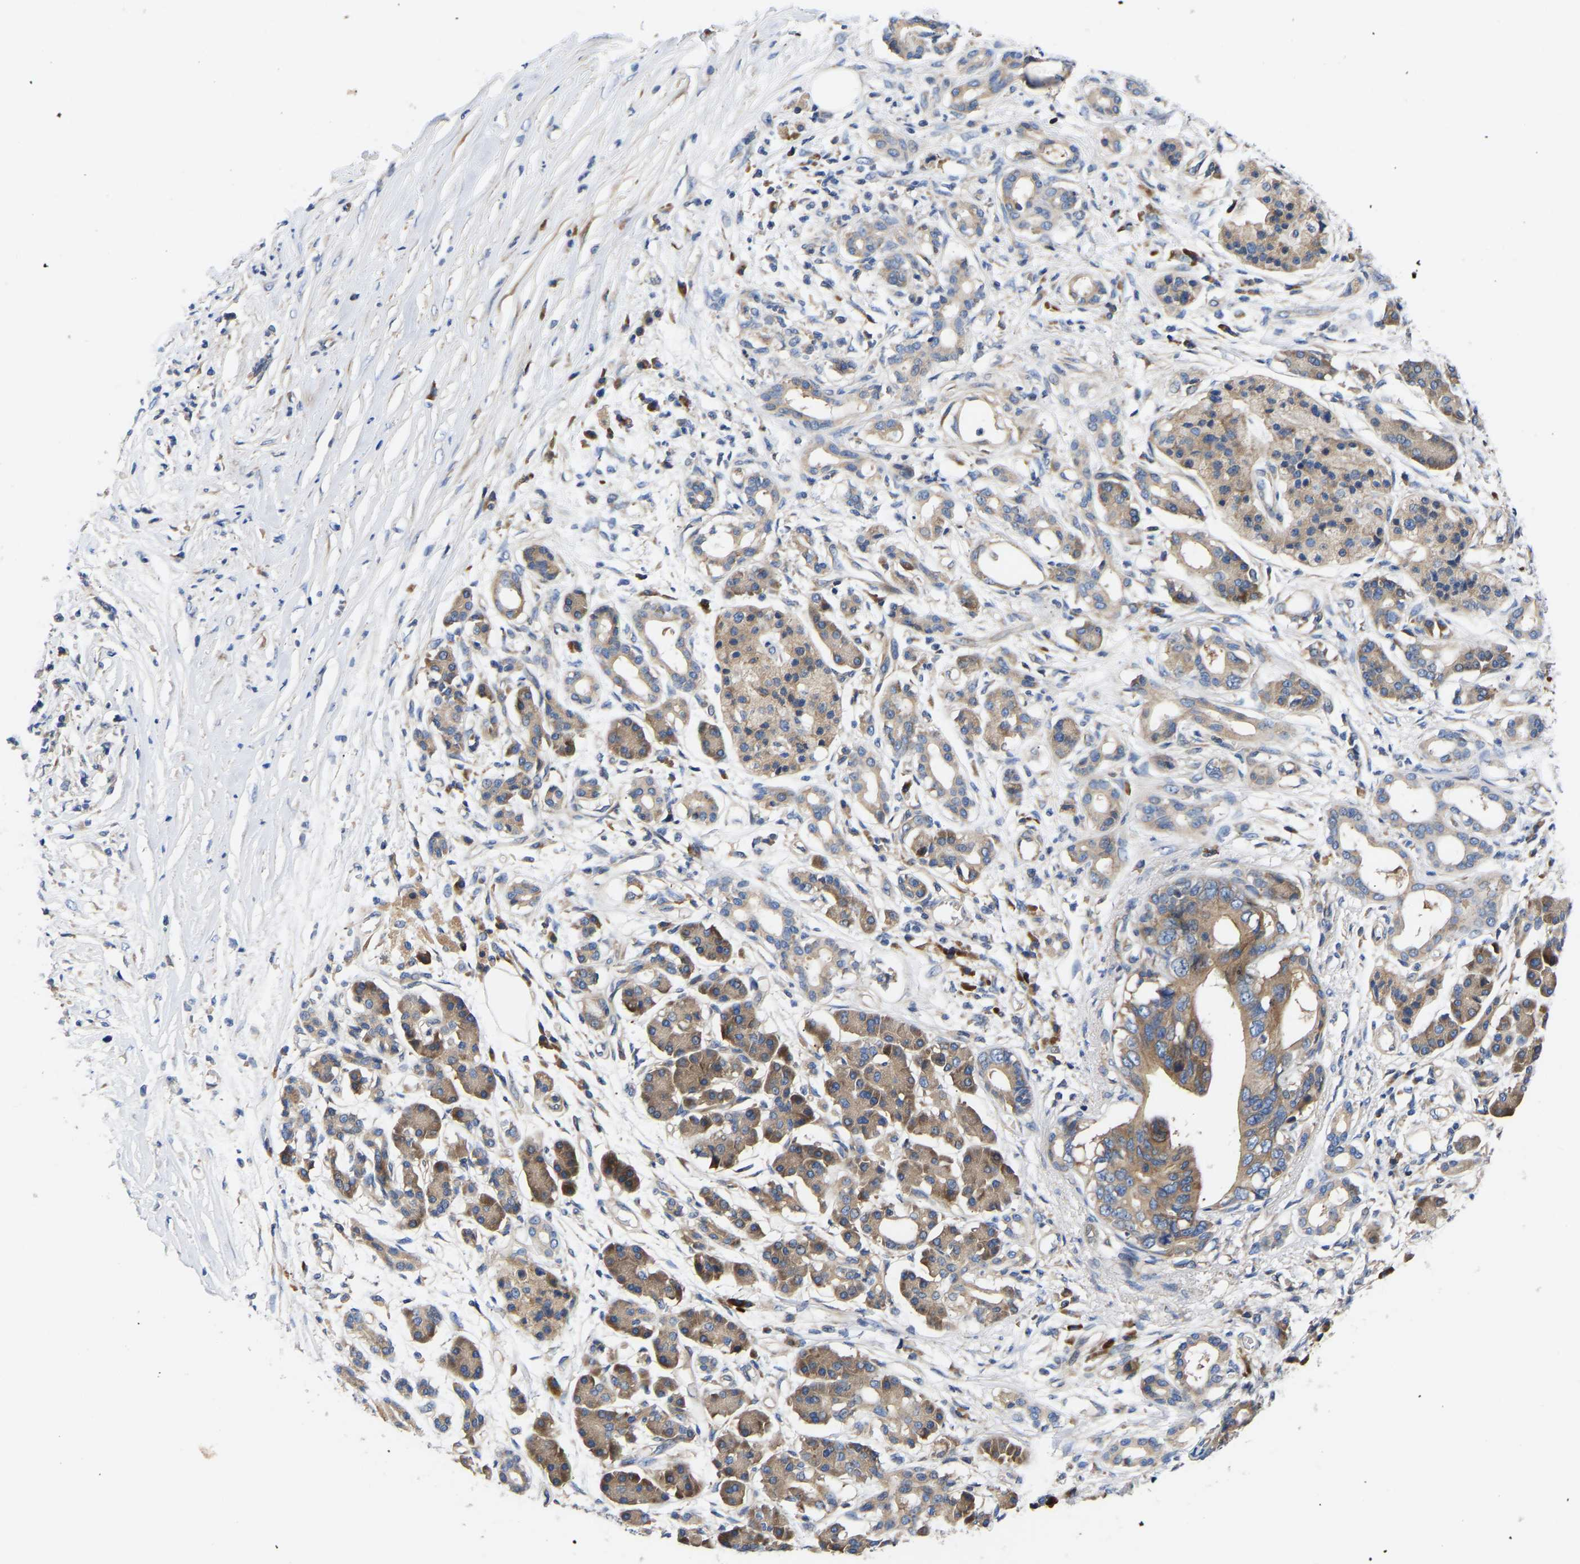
{"staining": {"intensity": "weak", "quantity": ">75%", "location": "cytoplasmic/membranous"}, "tissue": "pancreatic cancer", "cell_type": "Tumor cells", "image_type": "cancer", "snomed": [{"axis": "morphology", "description": "Adenocarcinoma, NOS"}, {"axis": "topography", "description": "Pancreas"}], "caption": "DAB (3,3'-diaminobenzidine) immunohistochemical staining of human adenocarcinoma (pancreatic) shows weak cytoplasmic/membranous protein expression in about >75% of tumor cells.", "gene": "AIMP2", "patient": {"sex": "male", "age": 77}}